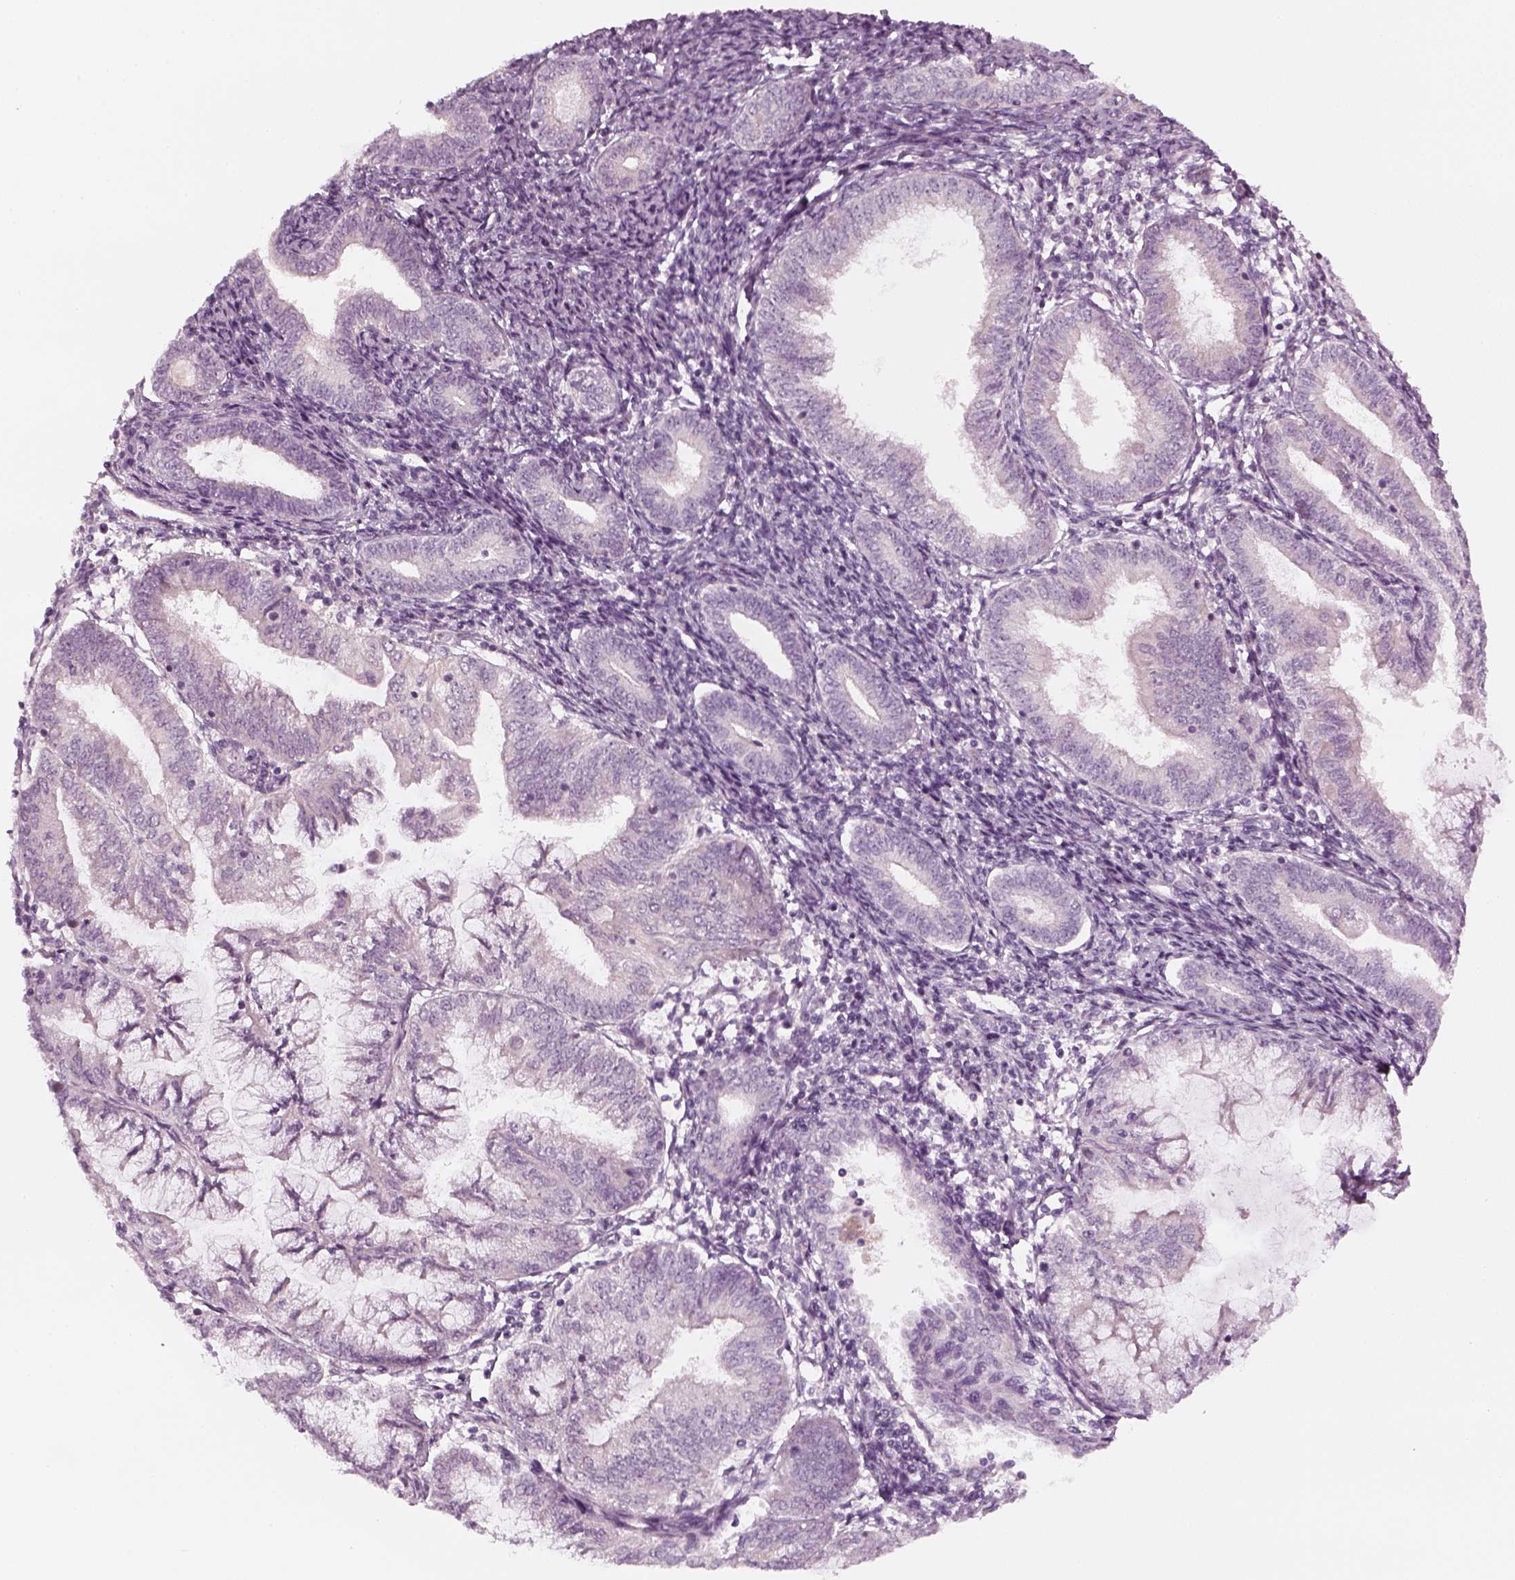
{"staining": {"intensity": "negative", "quantity": "none", "location": "none"}, "tissue": "endometrial cancer", "cell_type": "Tumor cells", "image_type": "cancer", "snomed": [{"axis": "morphology", "description": "Adenocarcinoma, NOS"}, {"axis": "topography", "description": "Endometrium"}], "caption": "This is an immunohistochemistry (IHC) photomicrograph of human endometrial cancer (adenocarcinoma). There is no positivity in tumor cells.", "gene": "PNMT", "patient": {"sex": "female", "age": 55}}